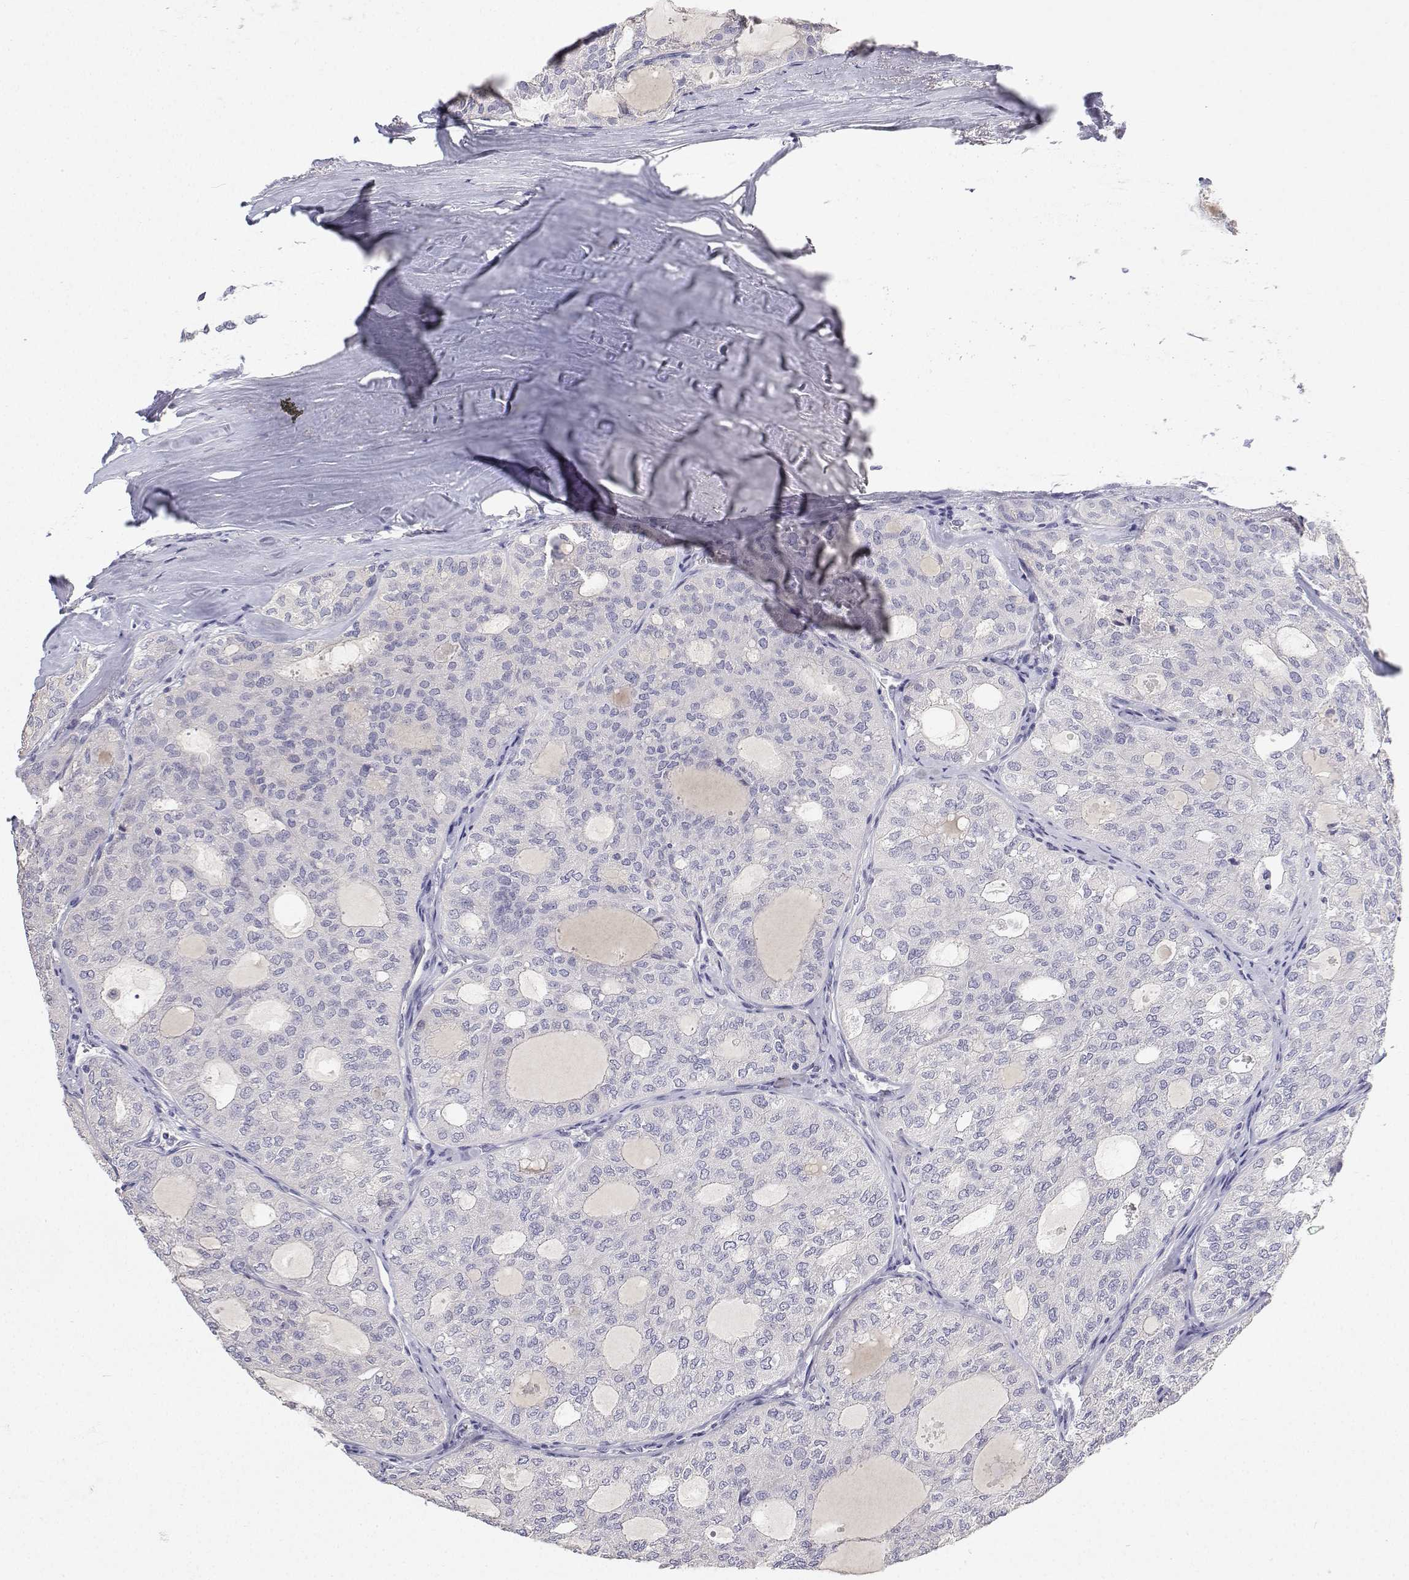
{"staining": {"intensity": "negative", "quantity": "none", "location": "none"}, "tissue": "thyroid cancer", "cell_type": "Tumor cells", "image_type": "cancer", "snomed": [{"axis": "morphology", "description": "Follicular adenoma carcinoma, NOS"}, {"axis": "topography", "description": "Thyroid gland"}], "caption": "The histopathology image reveals no staining of tumor cells in thyroid cancer.", "gene": "ANKRD65", "patient": {"sex": "male", "age": 75}}